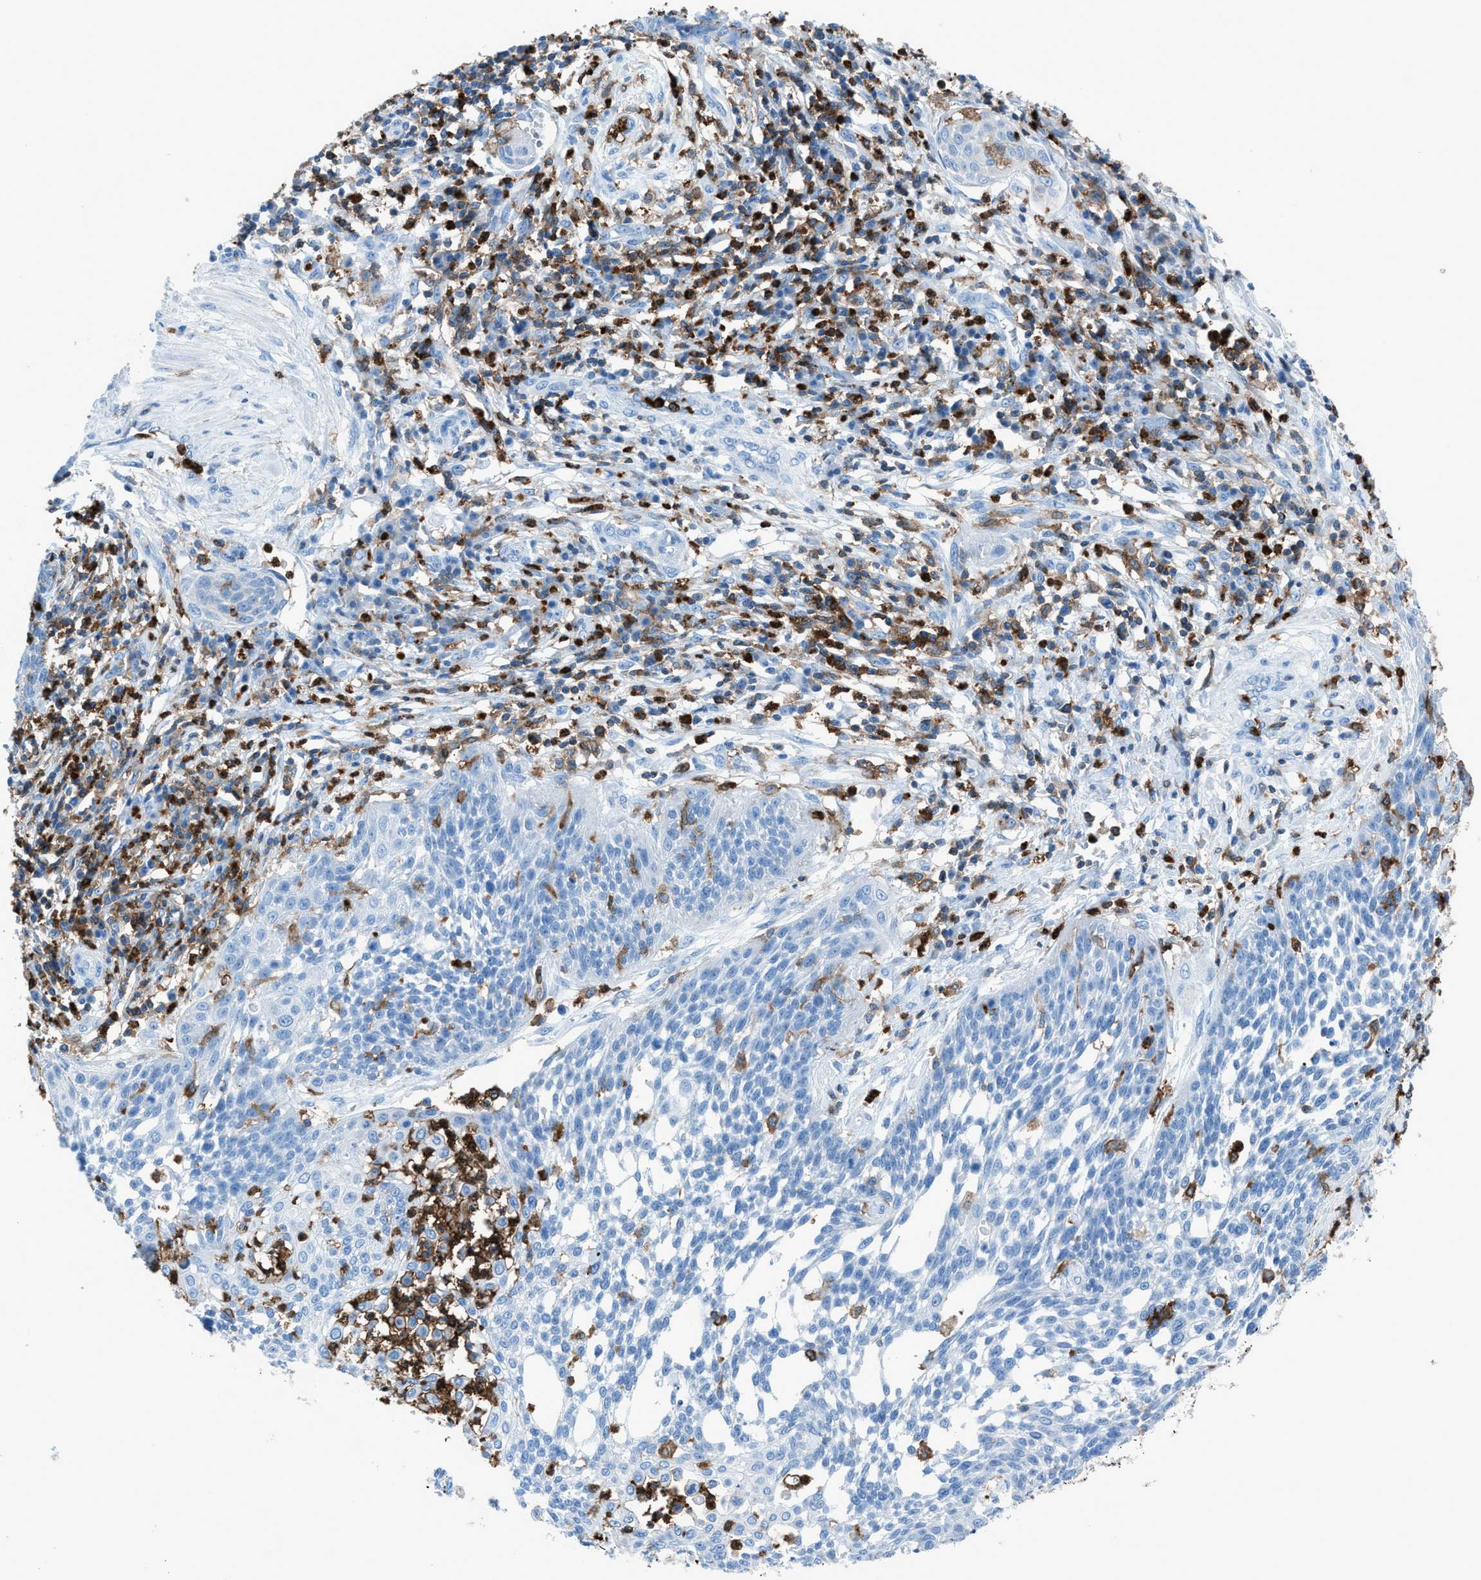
{"staining": {"intensity": "negative", "quantity": "none", "location": "none"}, "tissue": "cervical cancer", "cell_type": "Tumor cells", "image_type": "cancer", "snomed": [{"axis": "morphology", "description": "Squamous cell carcinoma, NOS"}, {"axis": "topography", "description": "Cervix"}], "caption": "Immunohistochemistry (IHC) micrograph of cervical squamous cell carcinoma stained for a protein (brown), which exhibits no positivity in tumor cells.", "gene": "ITGB2", "patient": {"sex": "female", "age": 34}}